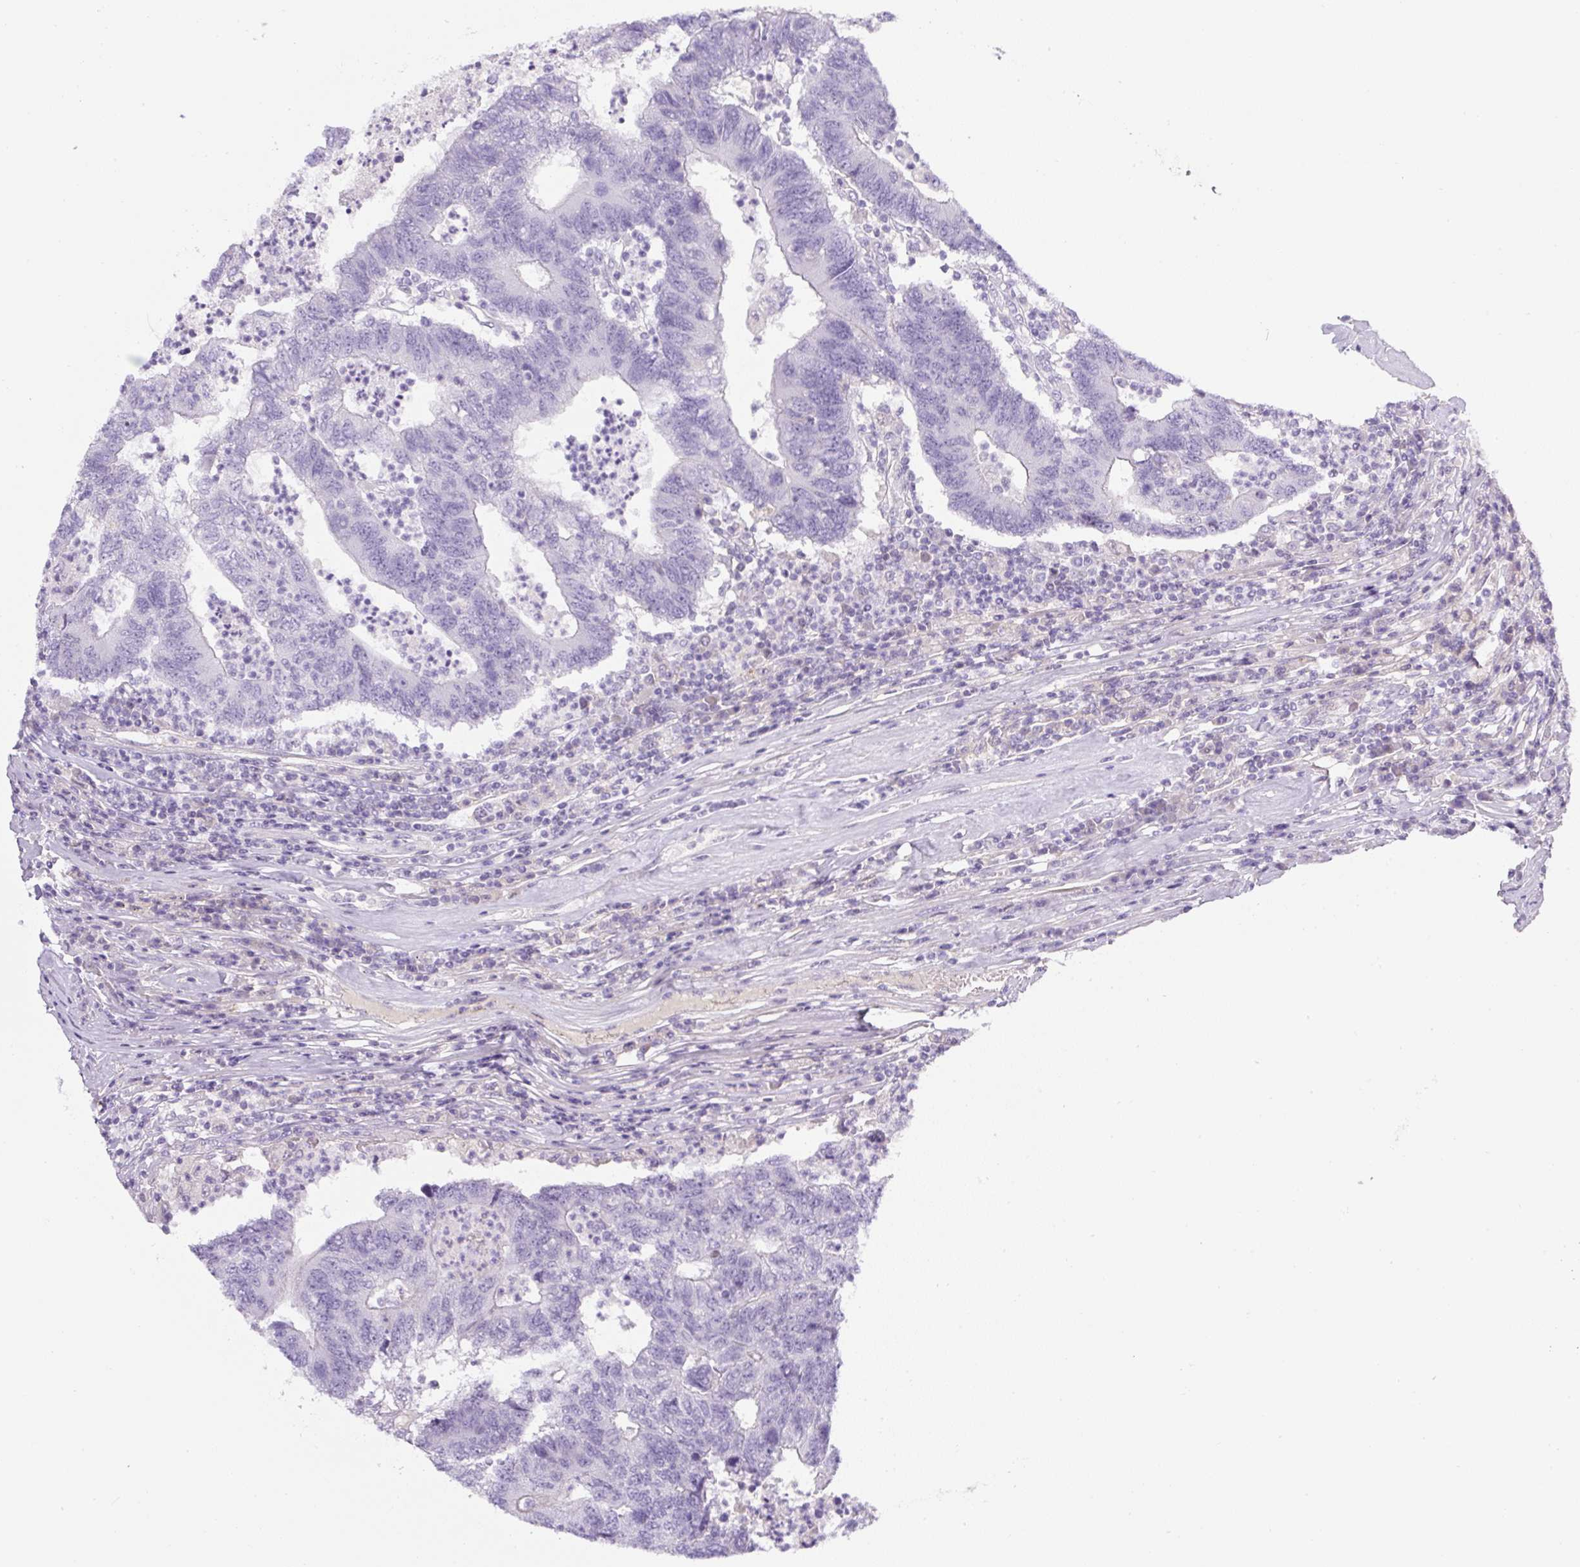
{"staining": {"intensity": "negative", "quantity": "none", "location": "none"}, "tissue": "colorectal cancer", "cell_type": "Tumor cells", "image_type": "cancer", "snomed": [{"axis": "morphology", "description": "Adenocarcinoma, NOS"}, {"axis": "topography", "description": "Colon"}], "caption": "Tumor cells show no significant protein staining in colorectal cancer.", "gene": "OR14A2", "patient": {"sex": "female", "age": 48}}